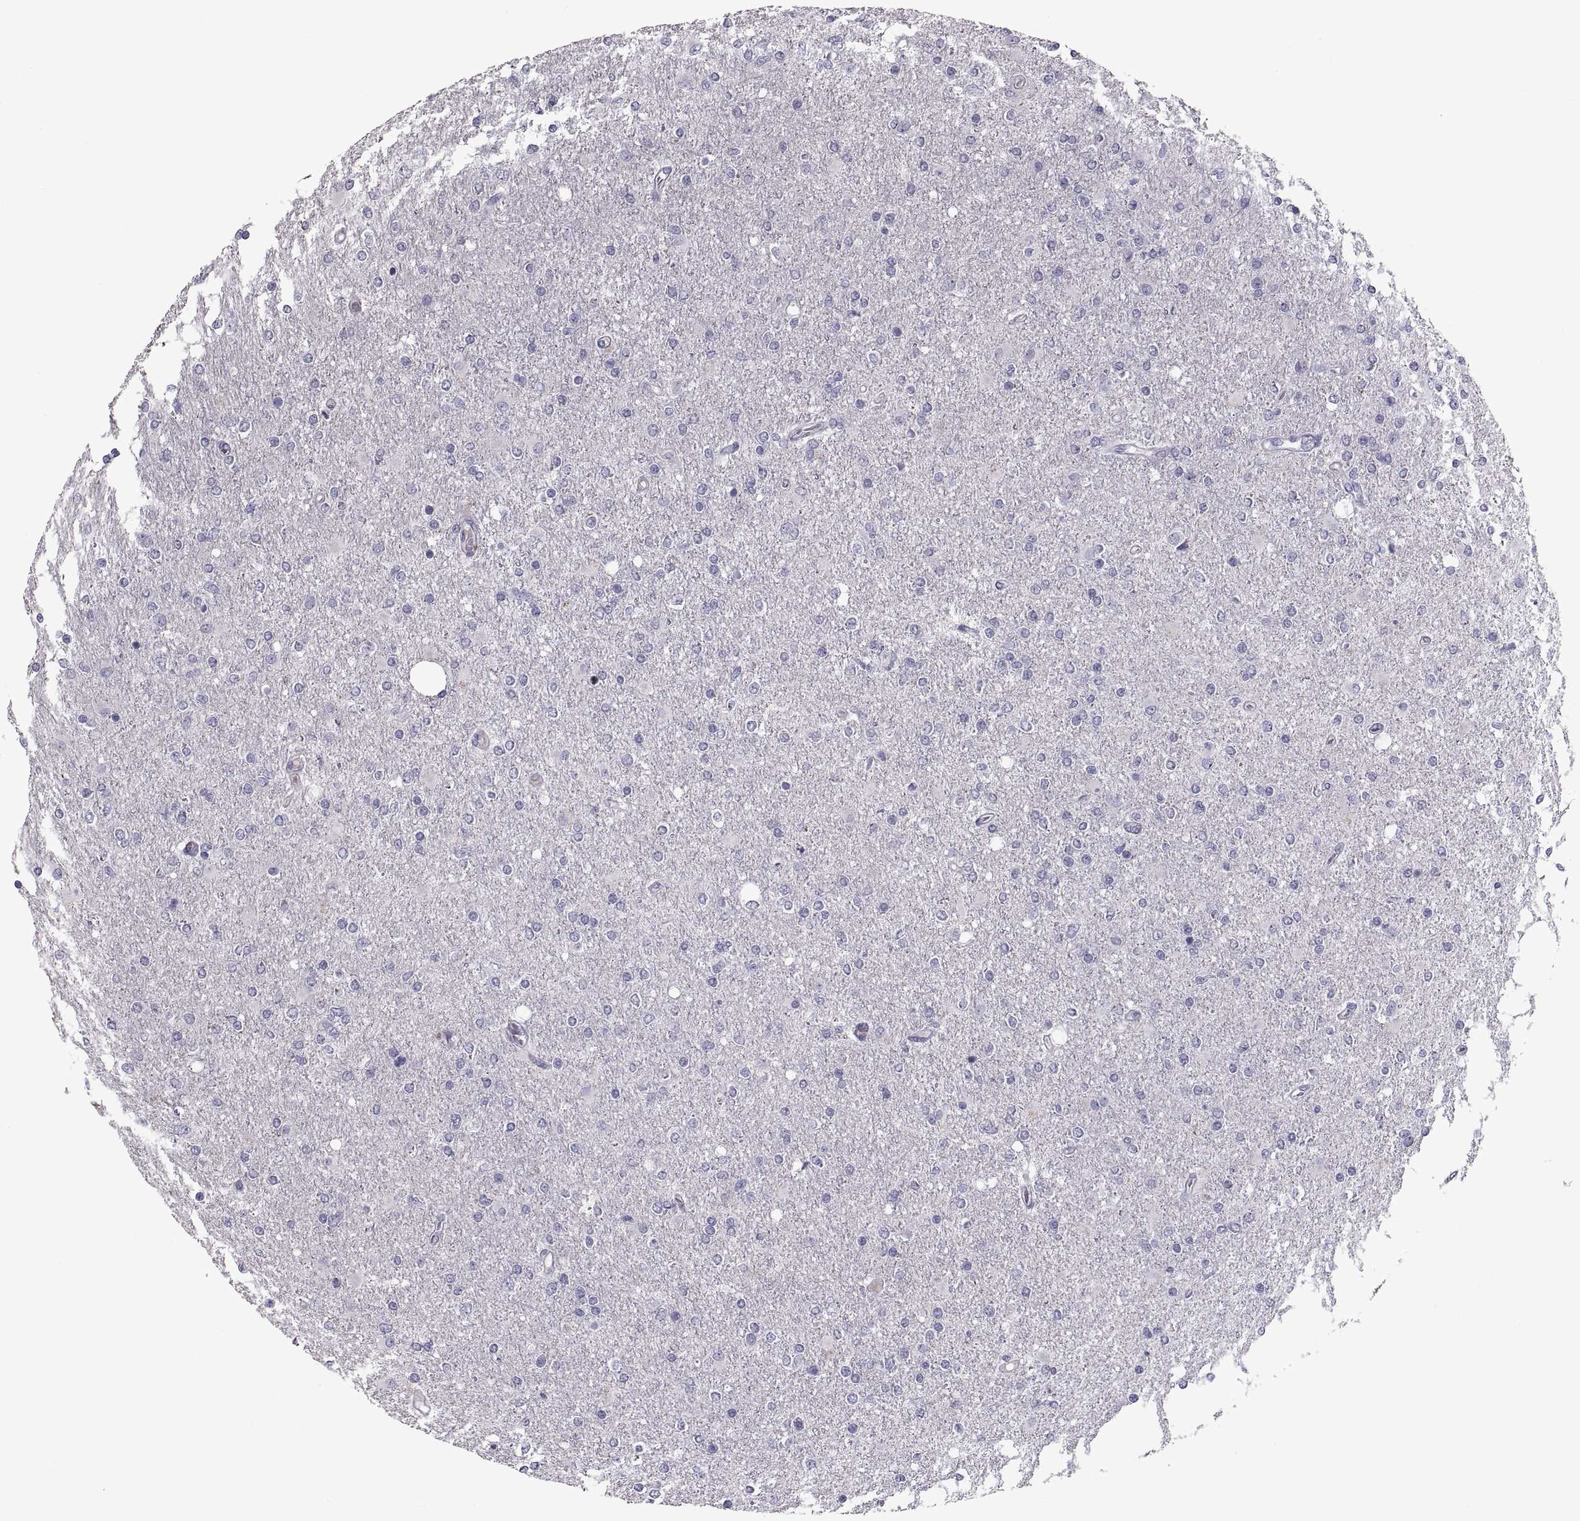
{"staining": {"intensity": "negative", "quantity": "none", "location": "none"}, "tissue": "glioma", "cell_type": "Tumor cells", "image_type": "cancer", "snomed": [{"axis": "morphology", "description": "Glioma, malignant, High grade"}, {"axis": "topography", "description": "Cerebral cortex"}], "caption": "High magnification brightfield microscopy of glioma stained with DAB (3,3'-diaminobenzidine) (brown) and counterstained with hematoxylin (blue): tumor cells show no significant positivity.", "gene": "PDZRN4", "patient": {"sex": "male", "age": 70}}